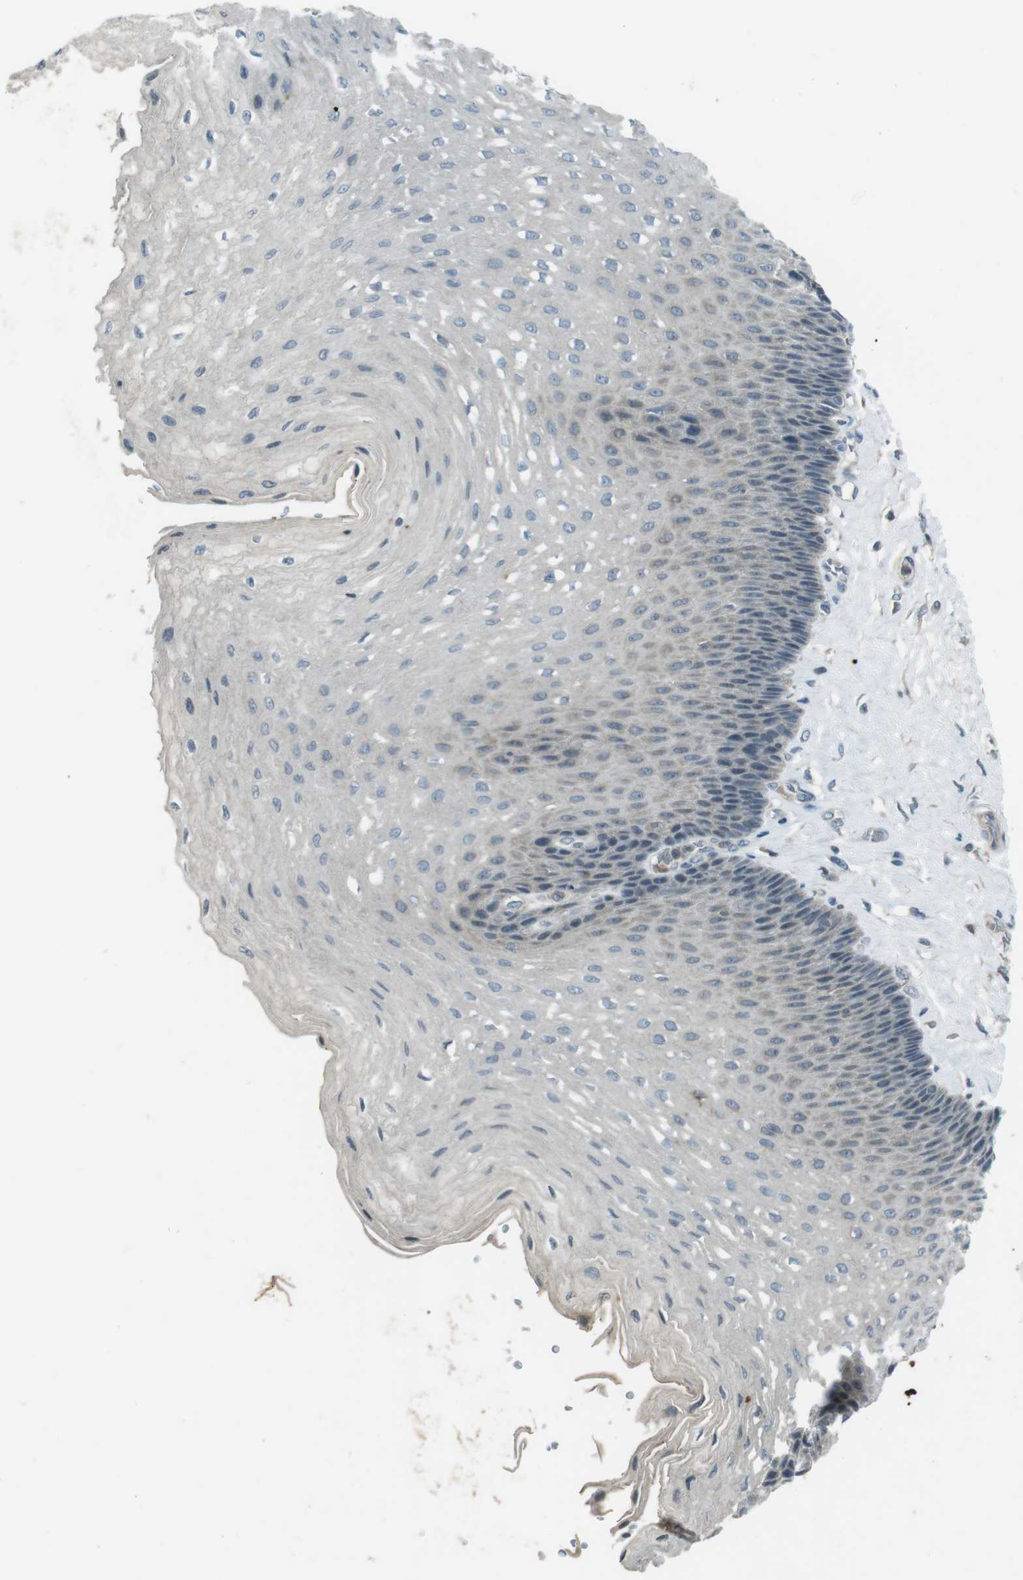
{"staining": {"intensity": "weak", "quantity": "<25%", "location": "cytoplasmic/membranous"}, "tissue": "esophagus", "cell_type": "Squamous epithelial cells", "image_type": "normal", "snomed": [{"axis": "morphology", "description": "Normal tissue, NOS"}, {"axis": "topography", "description": "Esophagus"}], "caption": "Immunohistochemistry (IHC) image of benign esophagus: human esophagus stained with DAB reveals no significant protein positivity in squamous epithelial cells. (DAB (3,3'-diaminobenzidine) immunohistochemistry, high magnification).", "gene": "ZYX", "patient": {"sex": "female", "age": 72}}